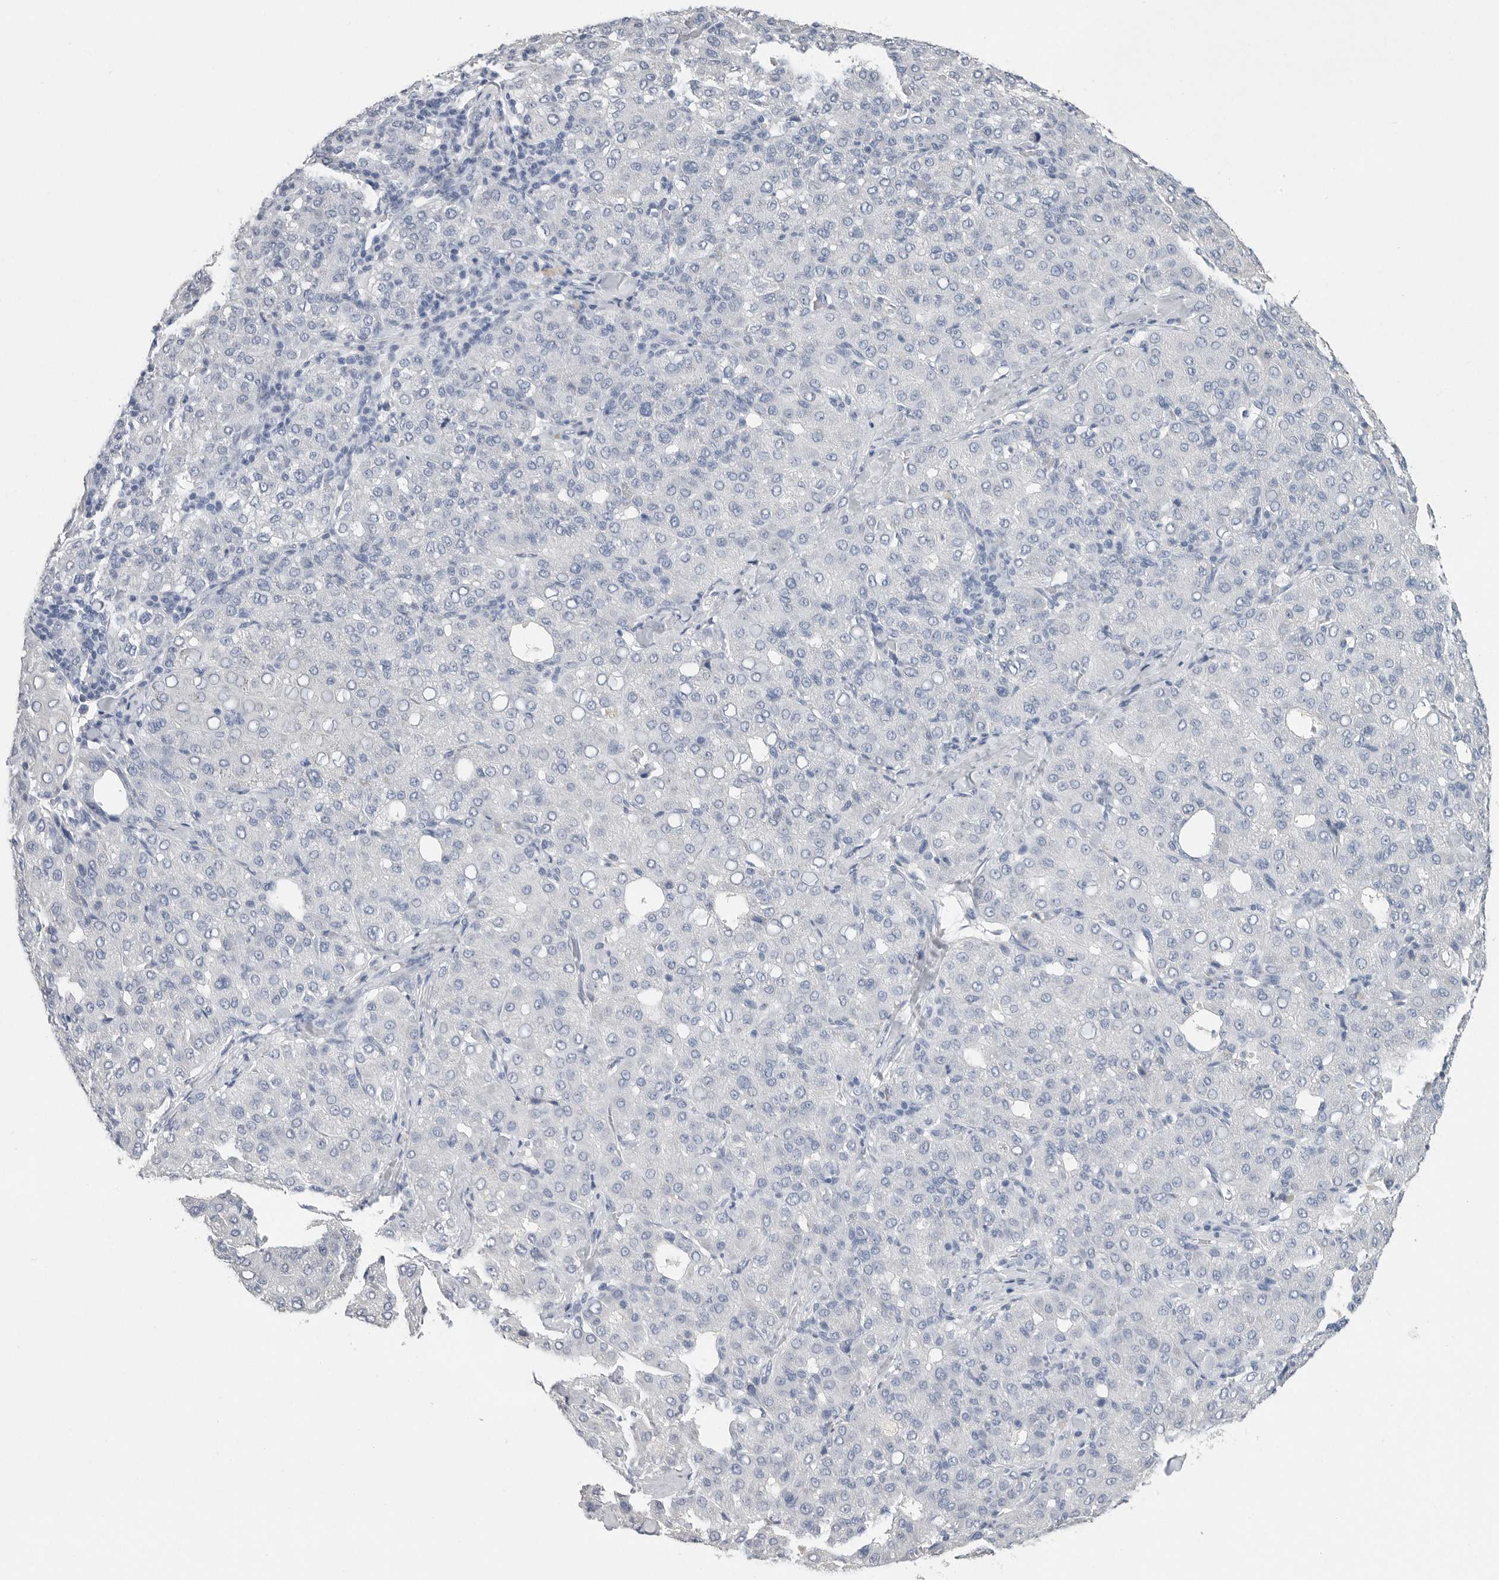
{"staining": {"intensity": "negative", "quantity": "none", "location": "none"}, "tissue": "liver cancer", "cell_type": "Tumor cells", "image_type": "cancer", "snomed": [{"axis": "morphology", "description": "Carcinoma, Hepatocellular, NOS"}, {"axis": "topography", "description": "Liver"}], "caption": "A high-resolution histopathology image shows immunohistochemistry (IHC) staining of hepatocellular carcinoma (liver), which demonstrates no significant staining in tumor cells.", "gene": "FABP6", "patient": {"sex": "male", "age": 65}}